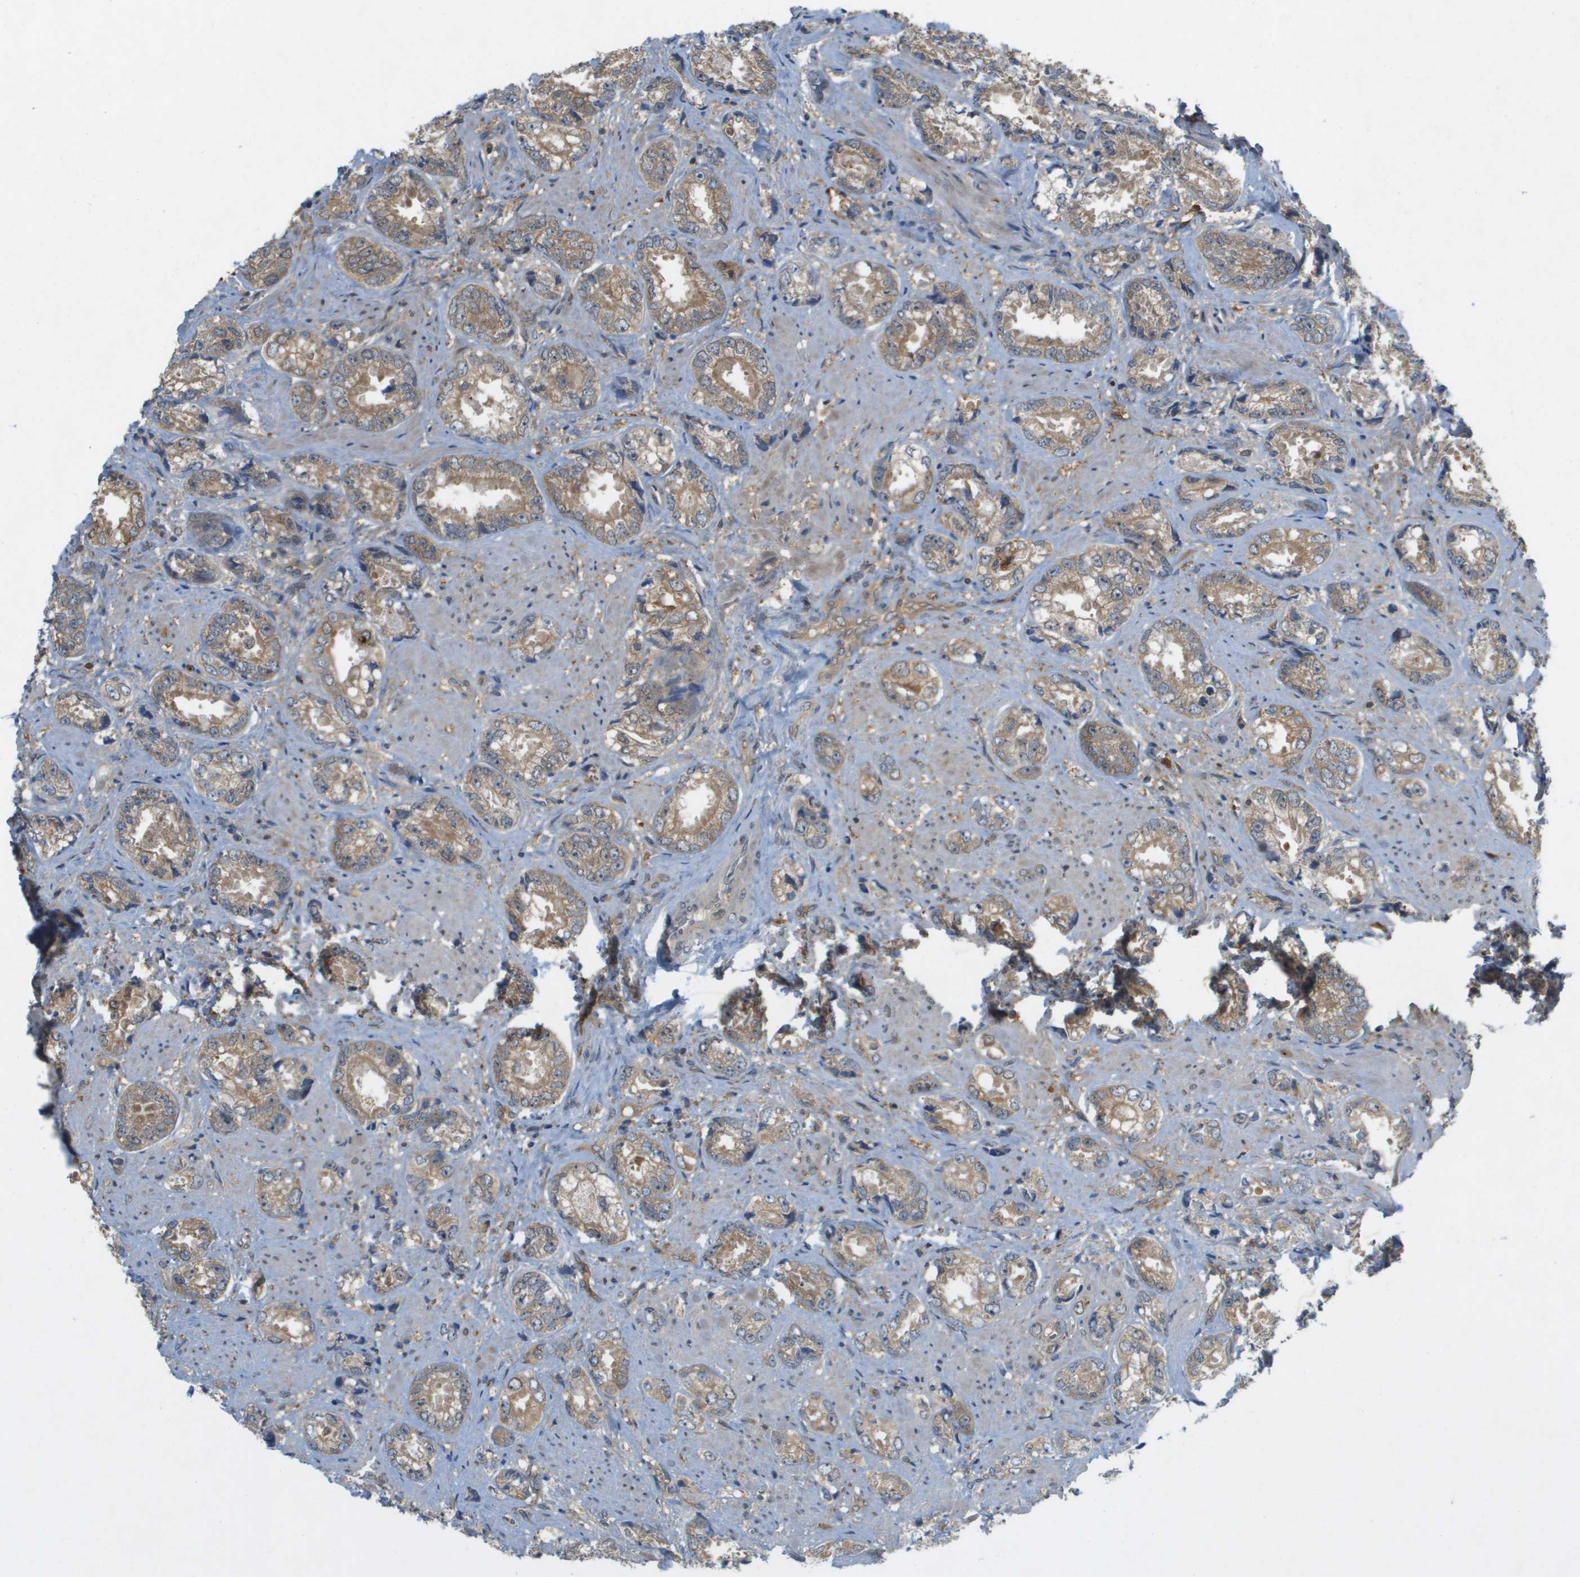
{"staining": {"intensity": "weak", "quantity": ">75%", "location": "cytoplasmic/membranous"}, "tissue": "prostate cancer", "cell_type": "Tumor cells", "image_type": "cancer", "snomed": [{"axis": "morphology", "description": "Adenocarcinoma, High grade"}, {"axis": "topography", "description": "Prostate"}], "caption": "Protein staining of prostate cancer tissue displays weak cytoplasmic/membranous positivity in about >75% of tumor cells.", "gene": "PALD1", "patient": {"sex": "male", "age": 61}}